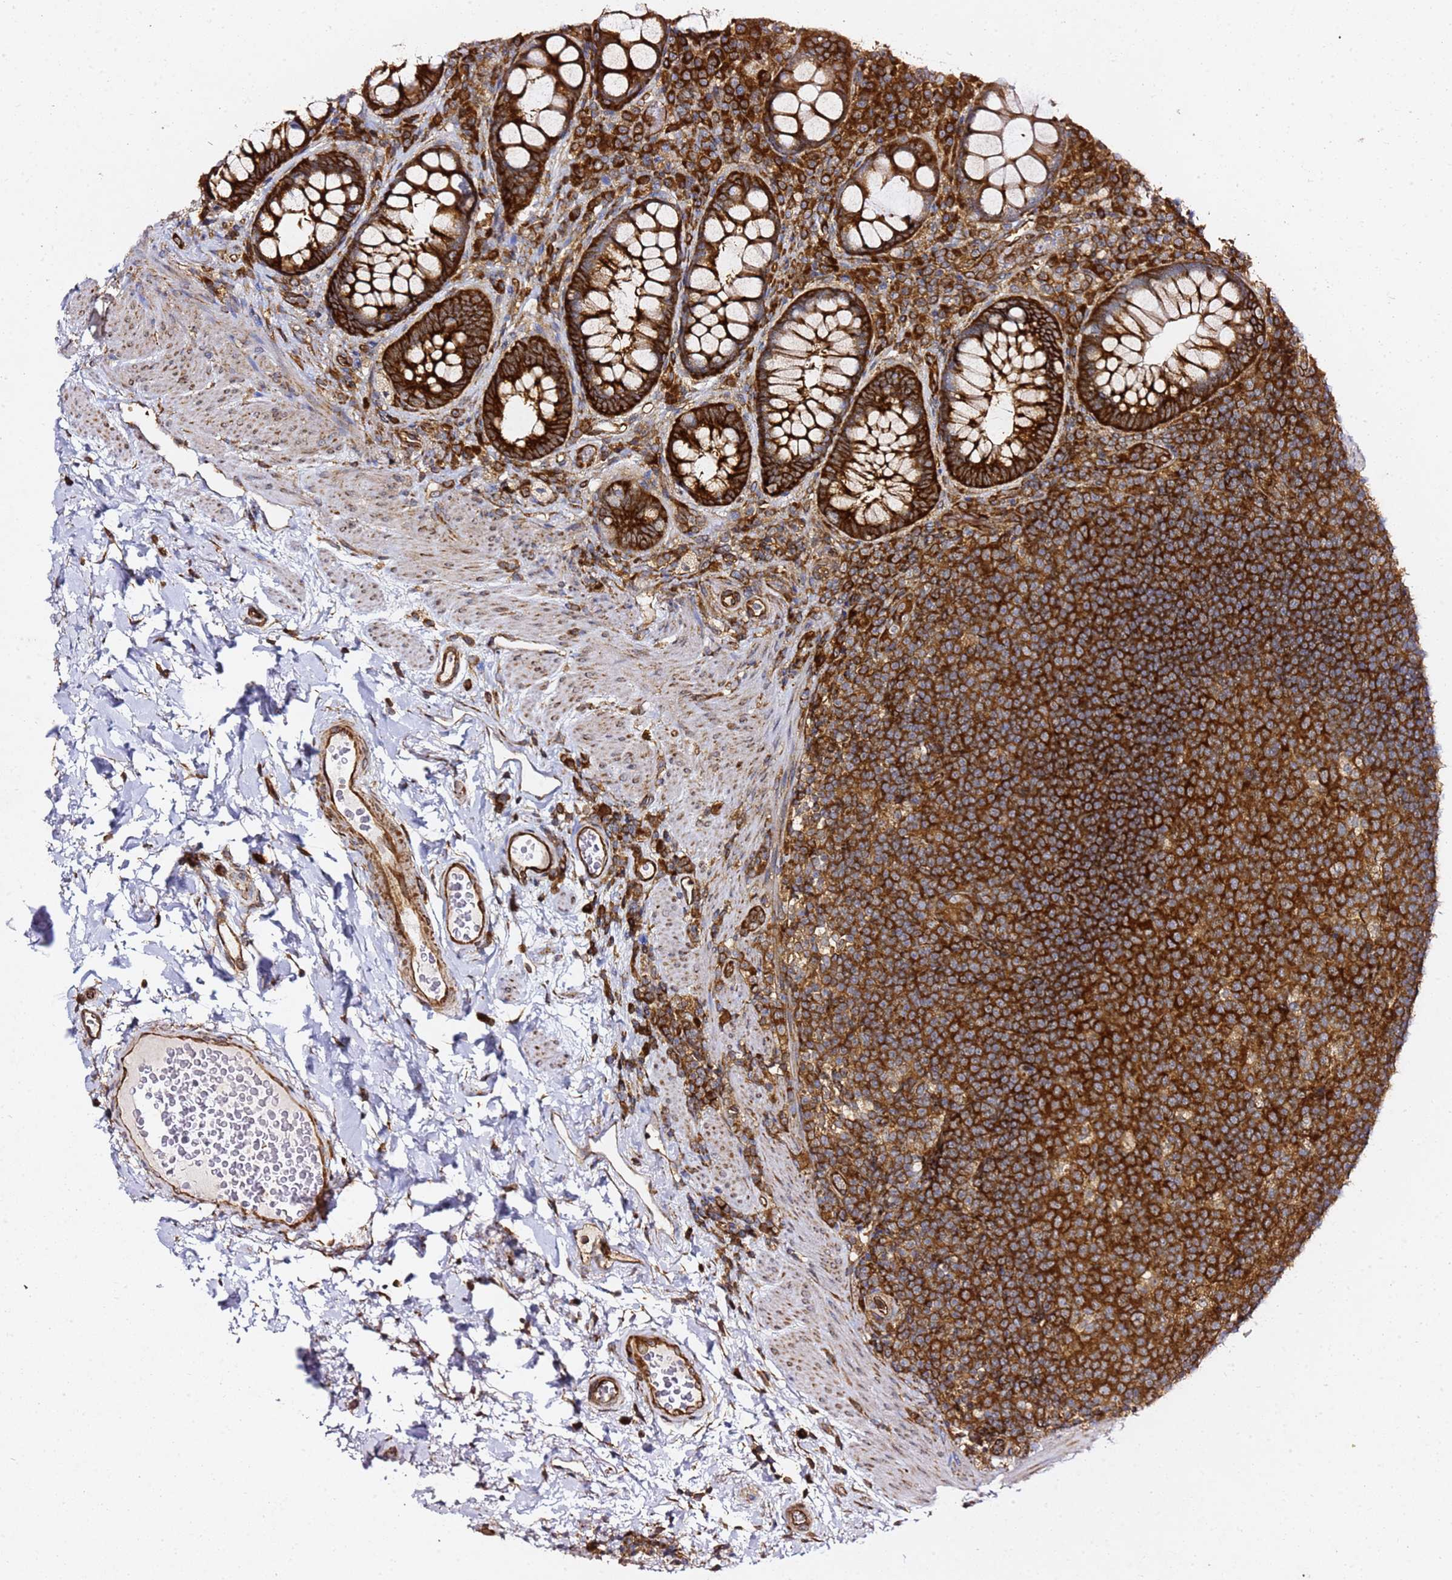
{"staining": {"intensity": "strong", "quantity": ">75%", "location": "cytoplasmic/membranous"}, "tissue": "rectum", "cell_type": "Glandular cells", "image_type": "normal", "snomed": [{"axis": "morphology", "description": "Normal tissue, NOS"}, {"axis": "topography", "description": "Rectum"}, {"axis": "topography", "description": "Peripheral nerve tissue"}], "caption": "Immunohistochemistry (DAB (3,3'-diaminobenzidine)) staining of benign rectum shows strong cytoplasmic/membranous protein expression in about >75% of glandular cells. (brown staining indicates protein expression, while blue staining denotes nuclei).", "gene": "TPST1", "patient": {"sex": "female", "age": 69}}